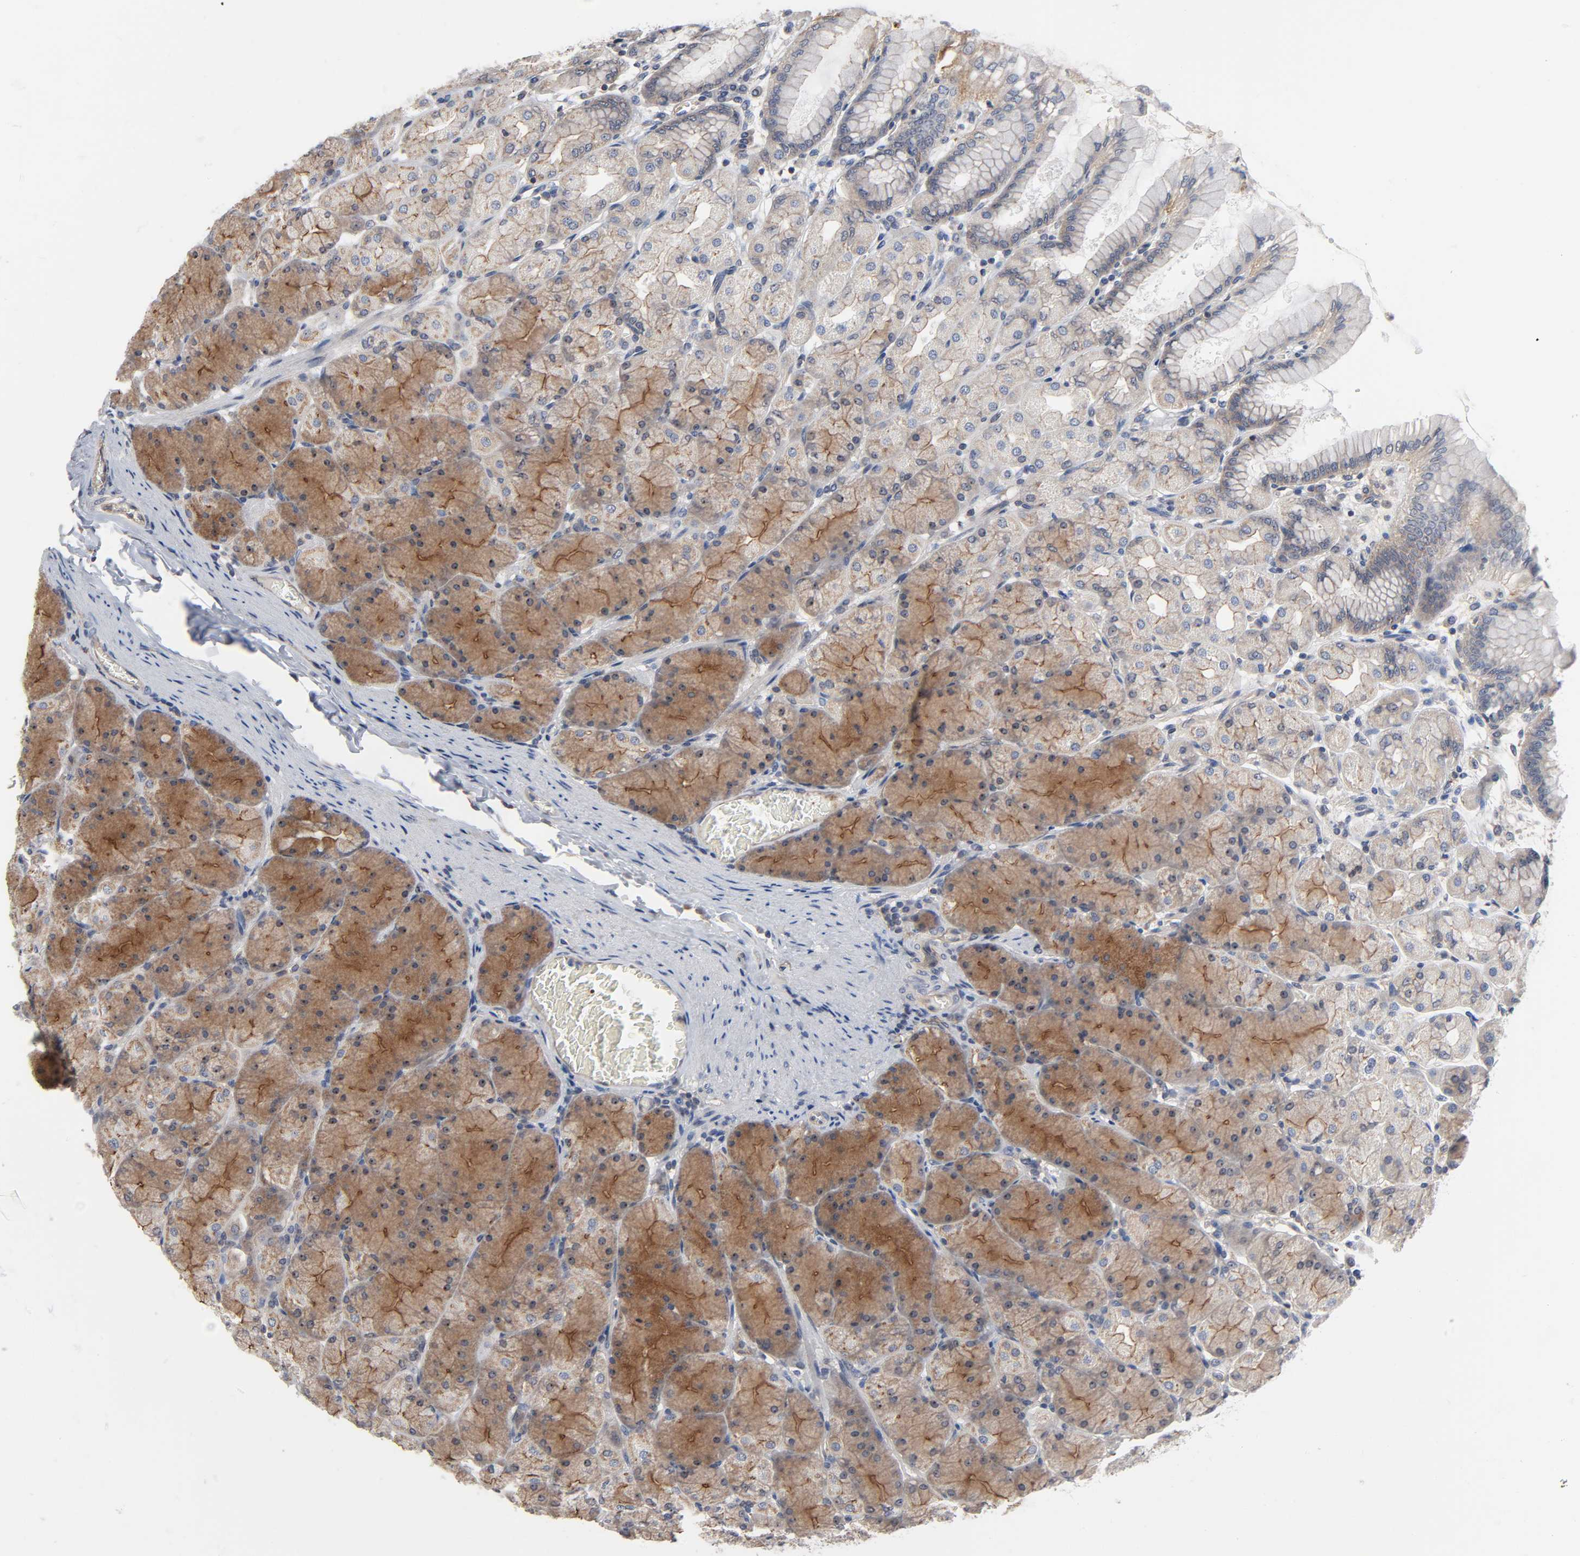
{"staining": {"intensity": "moderate", "quantity": ">75%", "location": "cytoplasmic/membranous,nuclear"}, "tissue": "stomach", "cell_type": "Glandular cells", "image_type": "normal", "snomed": [{"axis": "morphology", "description": "Normal tissue, NOS"}, {"axis": "topography", "description": "Stomach, upper"}], "caption": "This photomicrograph shows normal stomach stained with immunohistochemistry to label a protein in brown. The cytoplasmic/membranous,nuclear of glandular cells show moderate positivity for the protein. Nuclei are counter-stained blue.", "gene": "DDX10", "patient": {"sex": "female", "age": 56}}